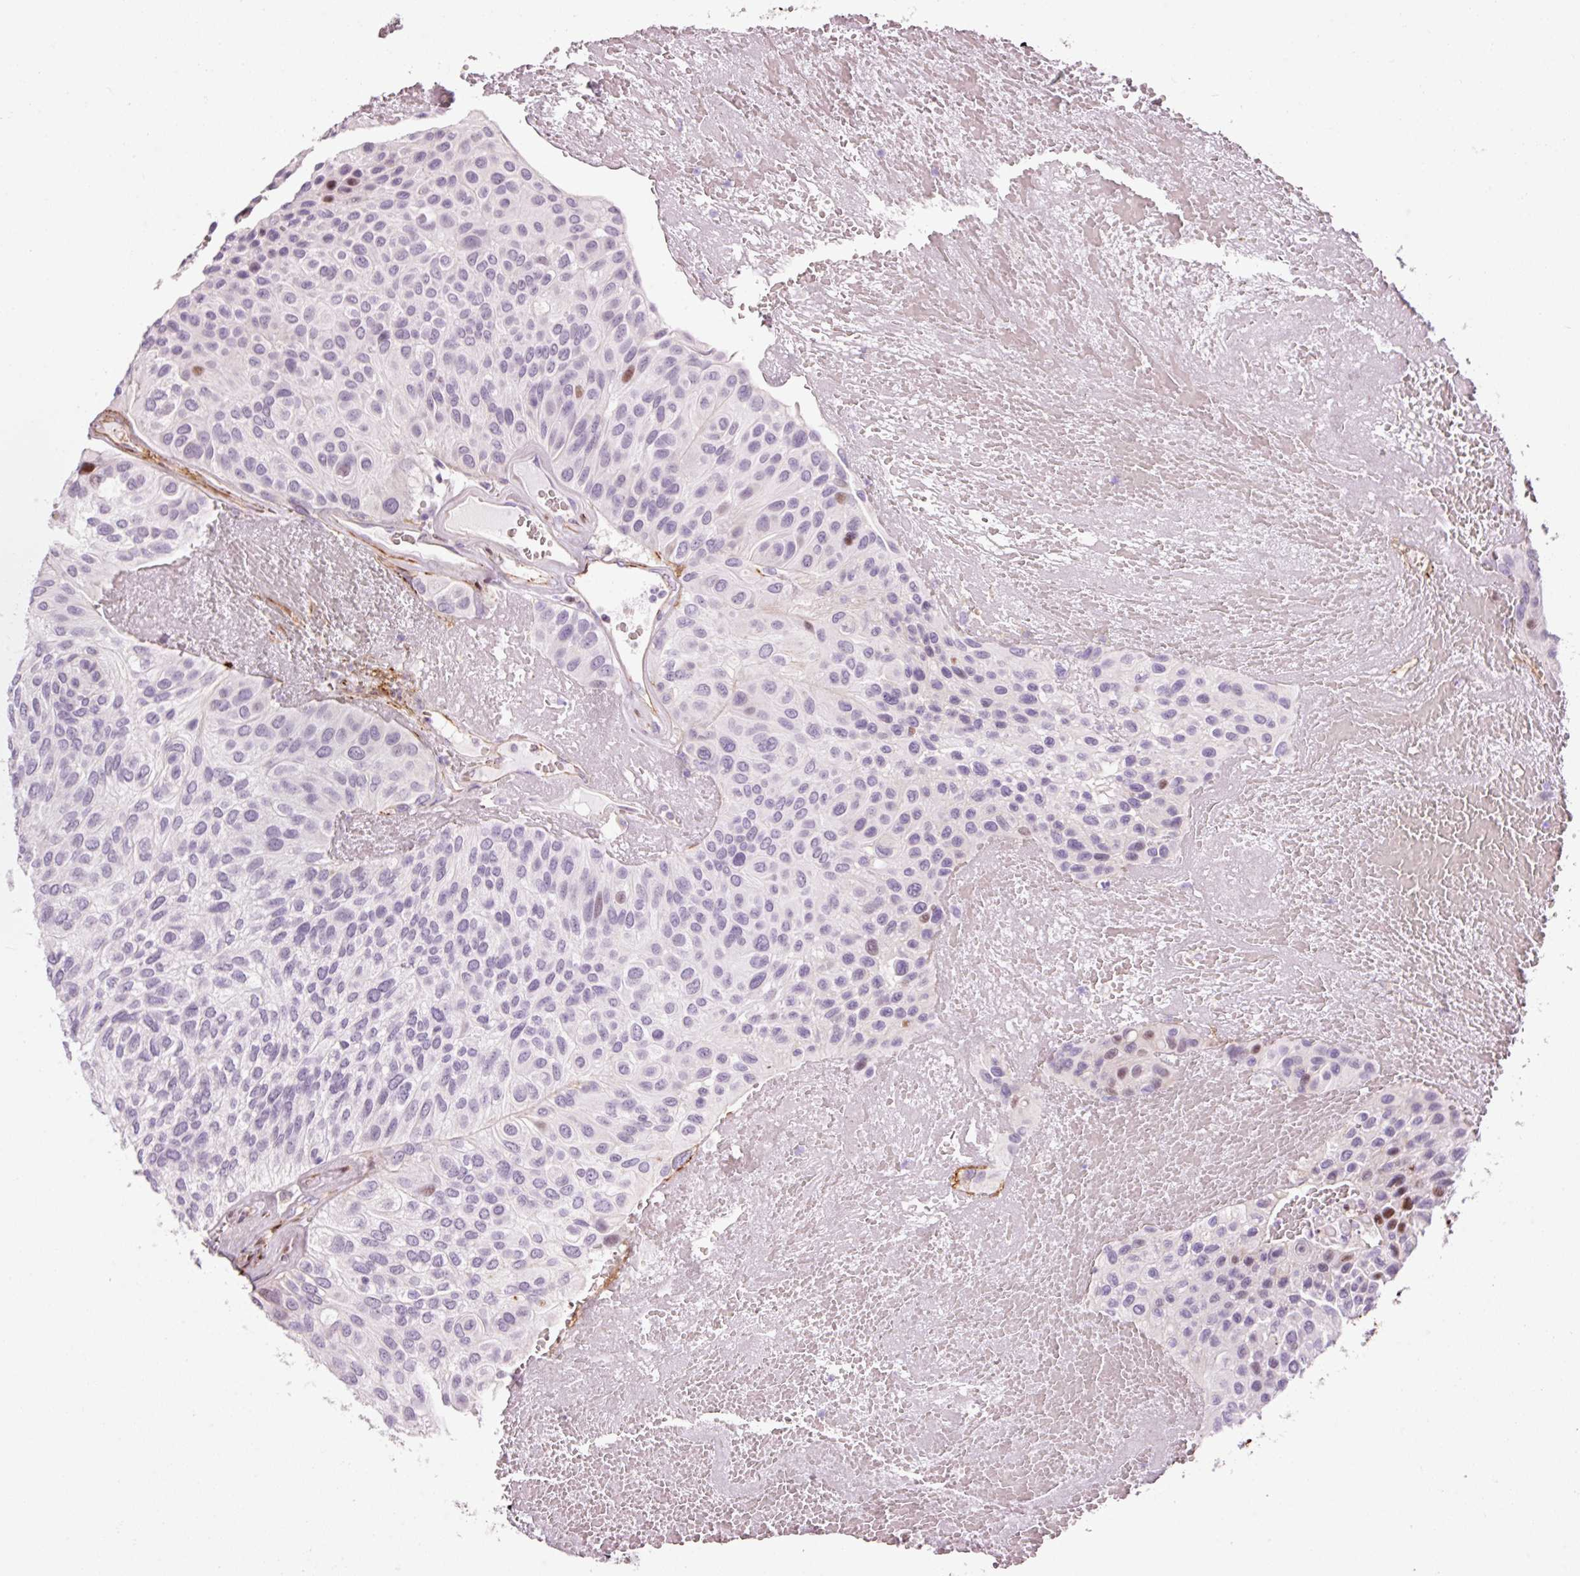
{"staining": {"intensity": "moderate", "quantity": "<25%", "location": "nuclear"}, "tissue": "urothelial cancer", "cell_type": "Tumor cells", "image_type": "cancer", "snomed": [{"axis": "morphology", "description": "Urothelial carcinoma, High grade"}, {"axis": "topography", "description": "Urinary bladder"}], "caption": "Urothelial cancer tissue demonstrates moderate nuclear staining in about <25% of tumor cells, visualized by immunohistochemistry. Nuclei are stained in blue.", "gene": "ANKRD20A1", "patient": {"sex": "male", "age": 66}}